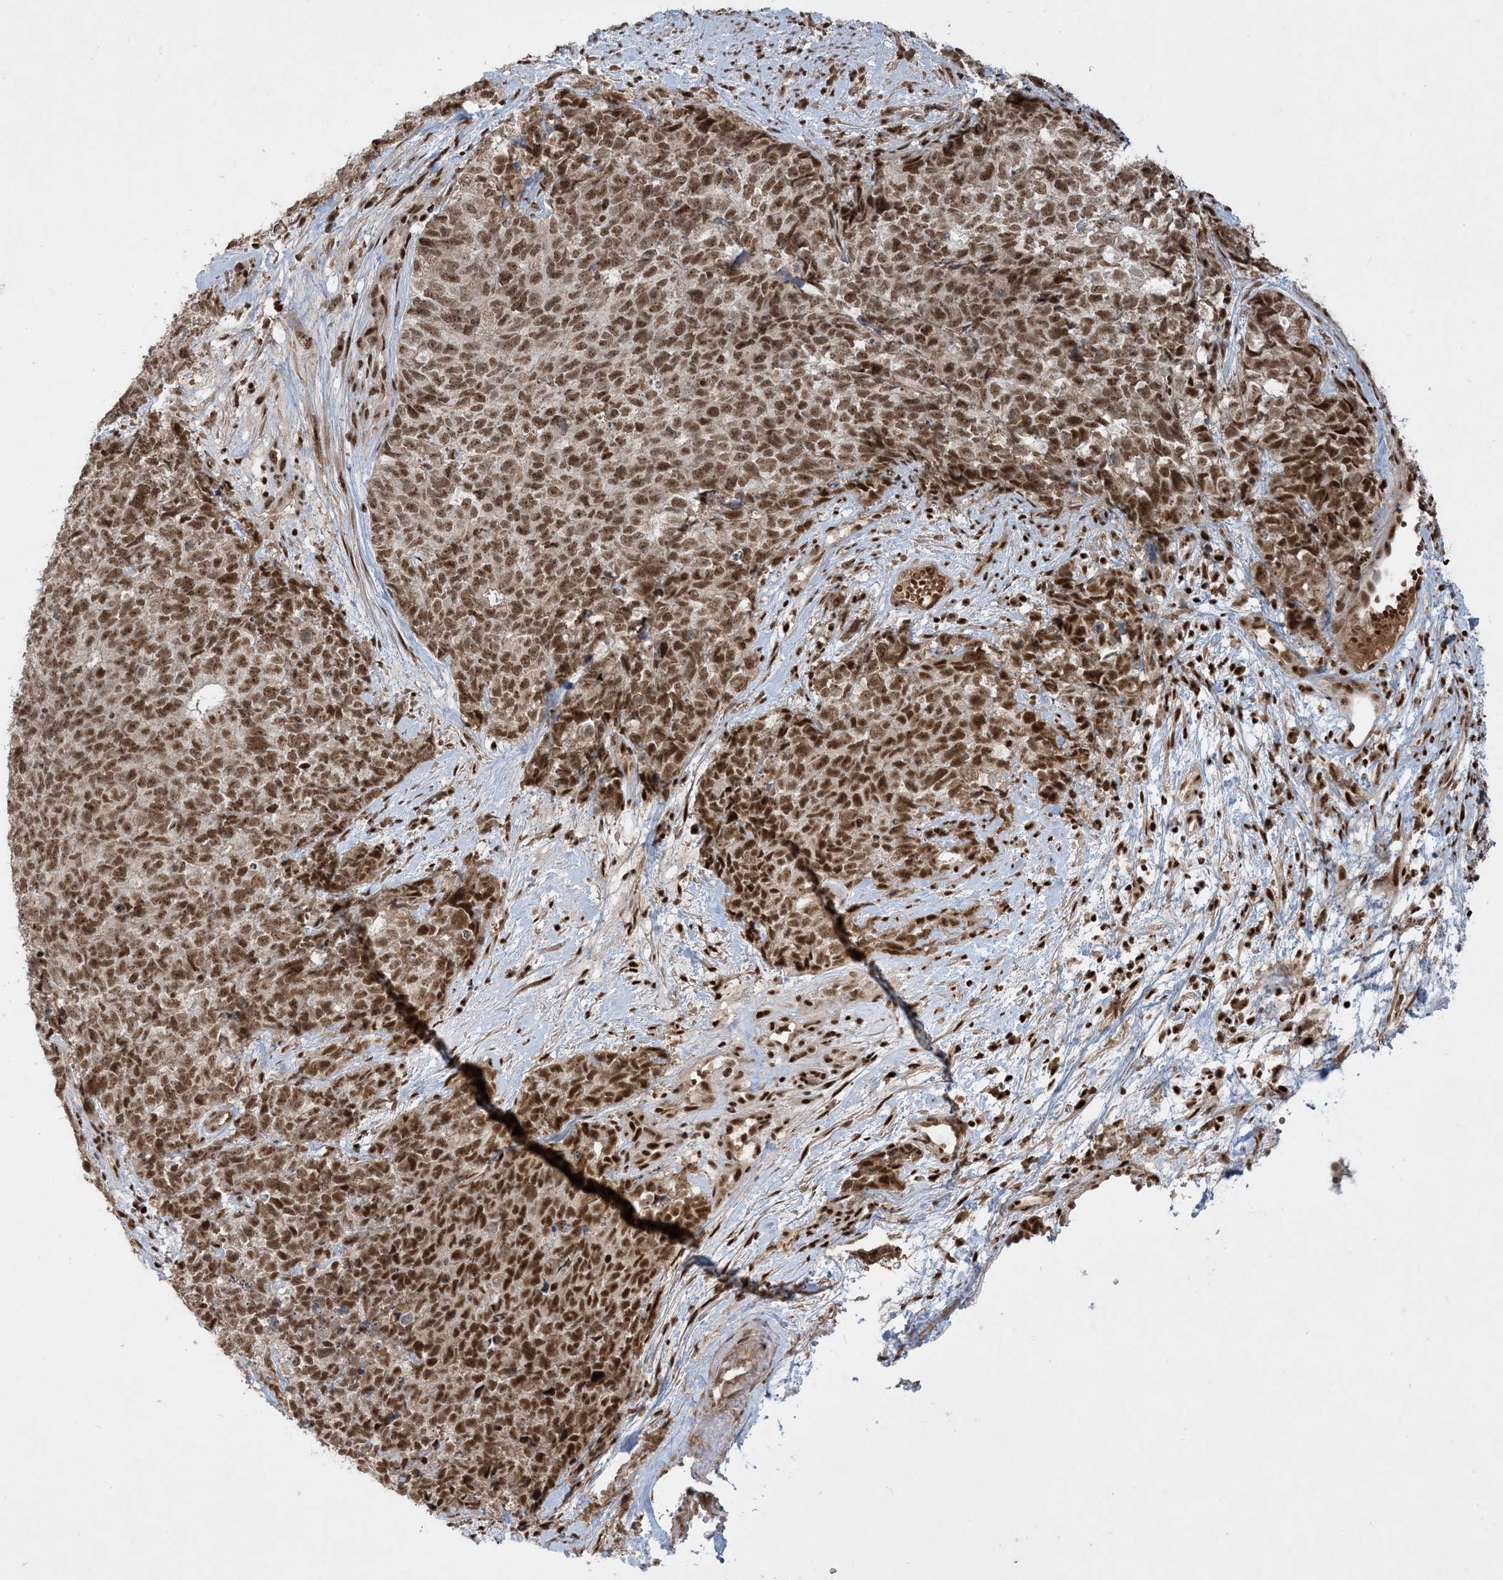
{"staining": {"intensity": "strong", "quantity": ">75%", "location": "nuclear"}, "tissue": "cervical cancer", "cell_type": "Tumor cells", "image_type": "cancer", "snomed": [{"axis": "morphology", "description": "Squamous cell carcinoma, NOS"}, {"axis": "topography", "description": "Cervix"}], "caption": "Cervical cancer (squamous cell carcinoma) was stained to show a protein in brown. There is high levels of strong nuclear expression in about >75% of tumor cells. The staining was performed using DAB to visualize the protein expression in brown, while the nuclei were stained in blue with hematoxylin (Magnification: 20x).", "gene": "PPIL2", "patient": {"sex": "female", "age": 63}}